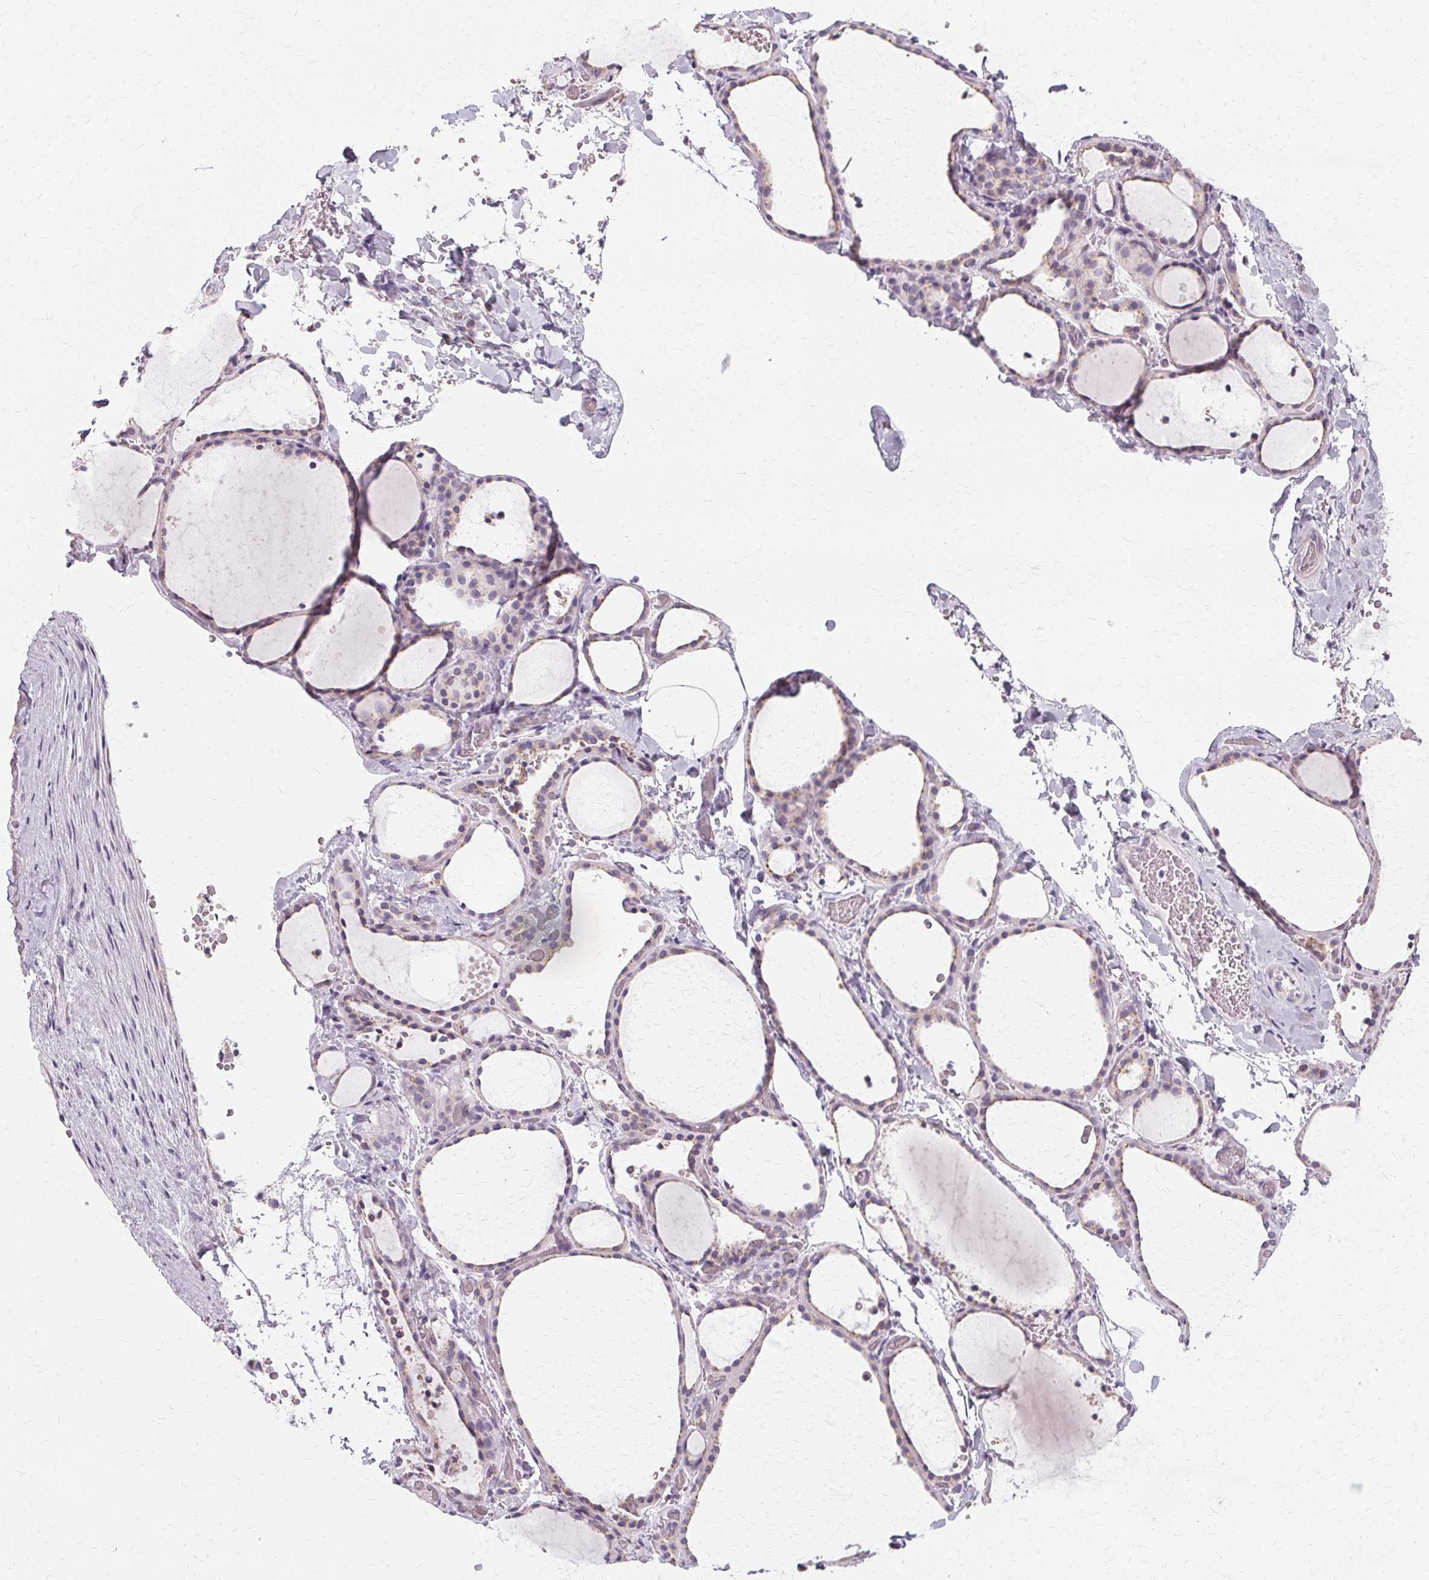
{"staining": {"intensity": "negative", "quantity": "none", "location": "none"}, "tissue": "thyroid gland", "cell_type": "Glandular cells", "image_type": "normal", "snomed": [{"axis": "morphology", "description": "Normal tissue, NOS"}, {"axis": "topography", "description": "Thyroid gland"}], "caption": "High power microscopy micrograph of an IHC micrograph of benign thyroid gland, revealing no significant expression in glandular cells. Brightfield microscopy of immunohistochemistry (IHC) stained with DAB (3,3'-diaminobenzidine) (brown) and hematoxylin (blue), captured at high magnification.", "gene": "FCRL3", "patient": {"sex": "female", "age": 36}}